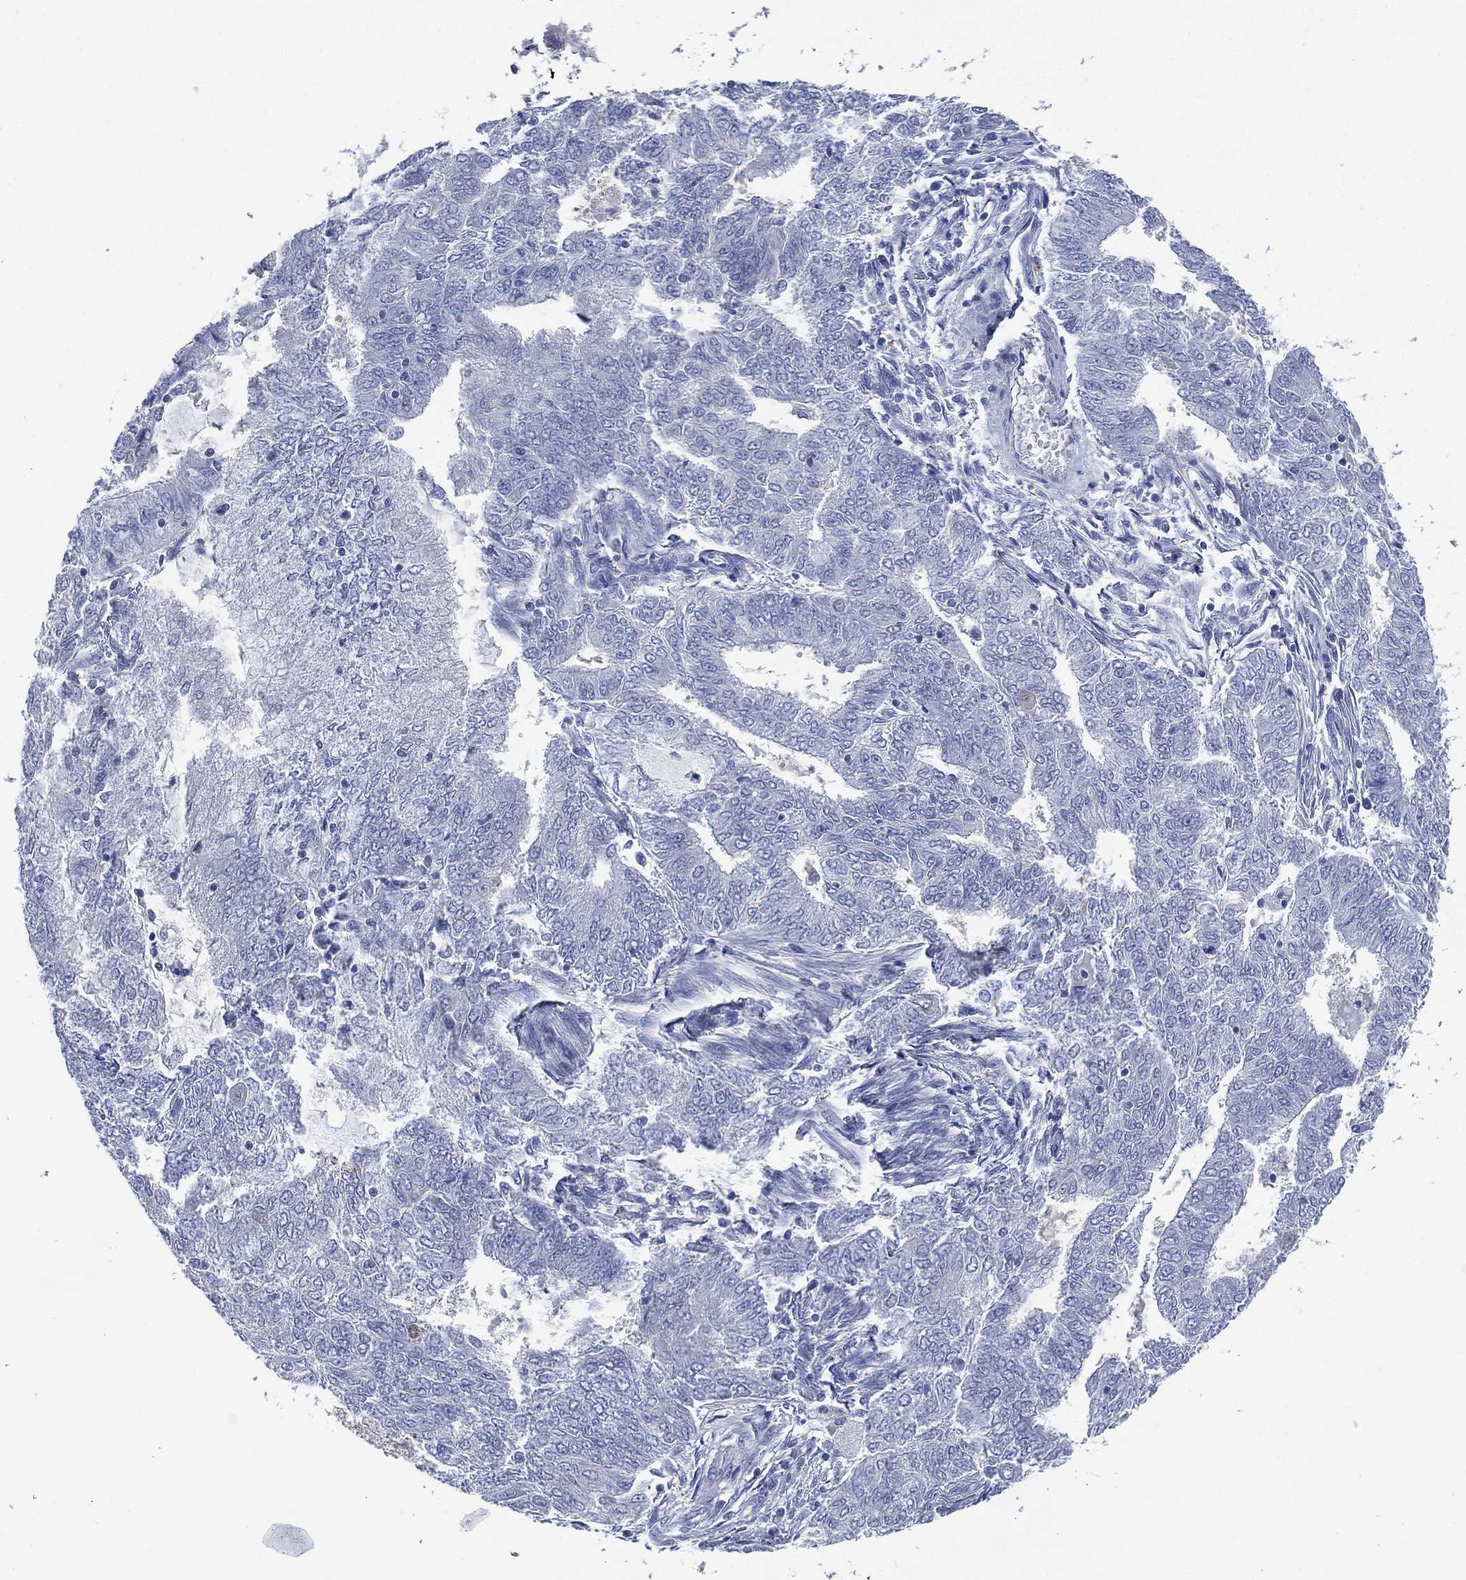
{"staining": {"intensity": "negative", "quantity": "none", "location": "none"}, "tissue": "endometrial cancer", "cell_type": "Tumor cells", "image_type": "cancer", "snomed": [{"axis": "morphology", "description": "Adenocarcinoma, NOS"}, {"axis": "topography", "description": "Endometrium"}], "caption": "The image displays no staining of tumor cells in endometrial cancer.", "gene": "C5orf46", "patient": {"sex": "female", "age": 62}}